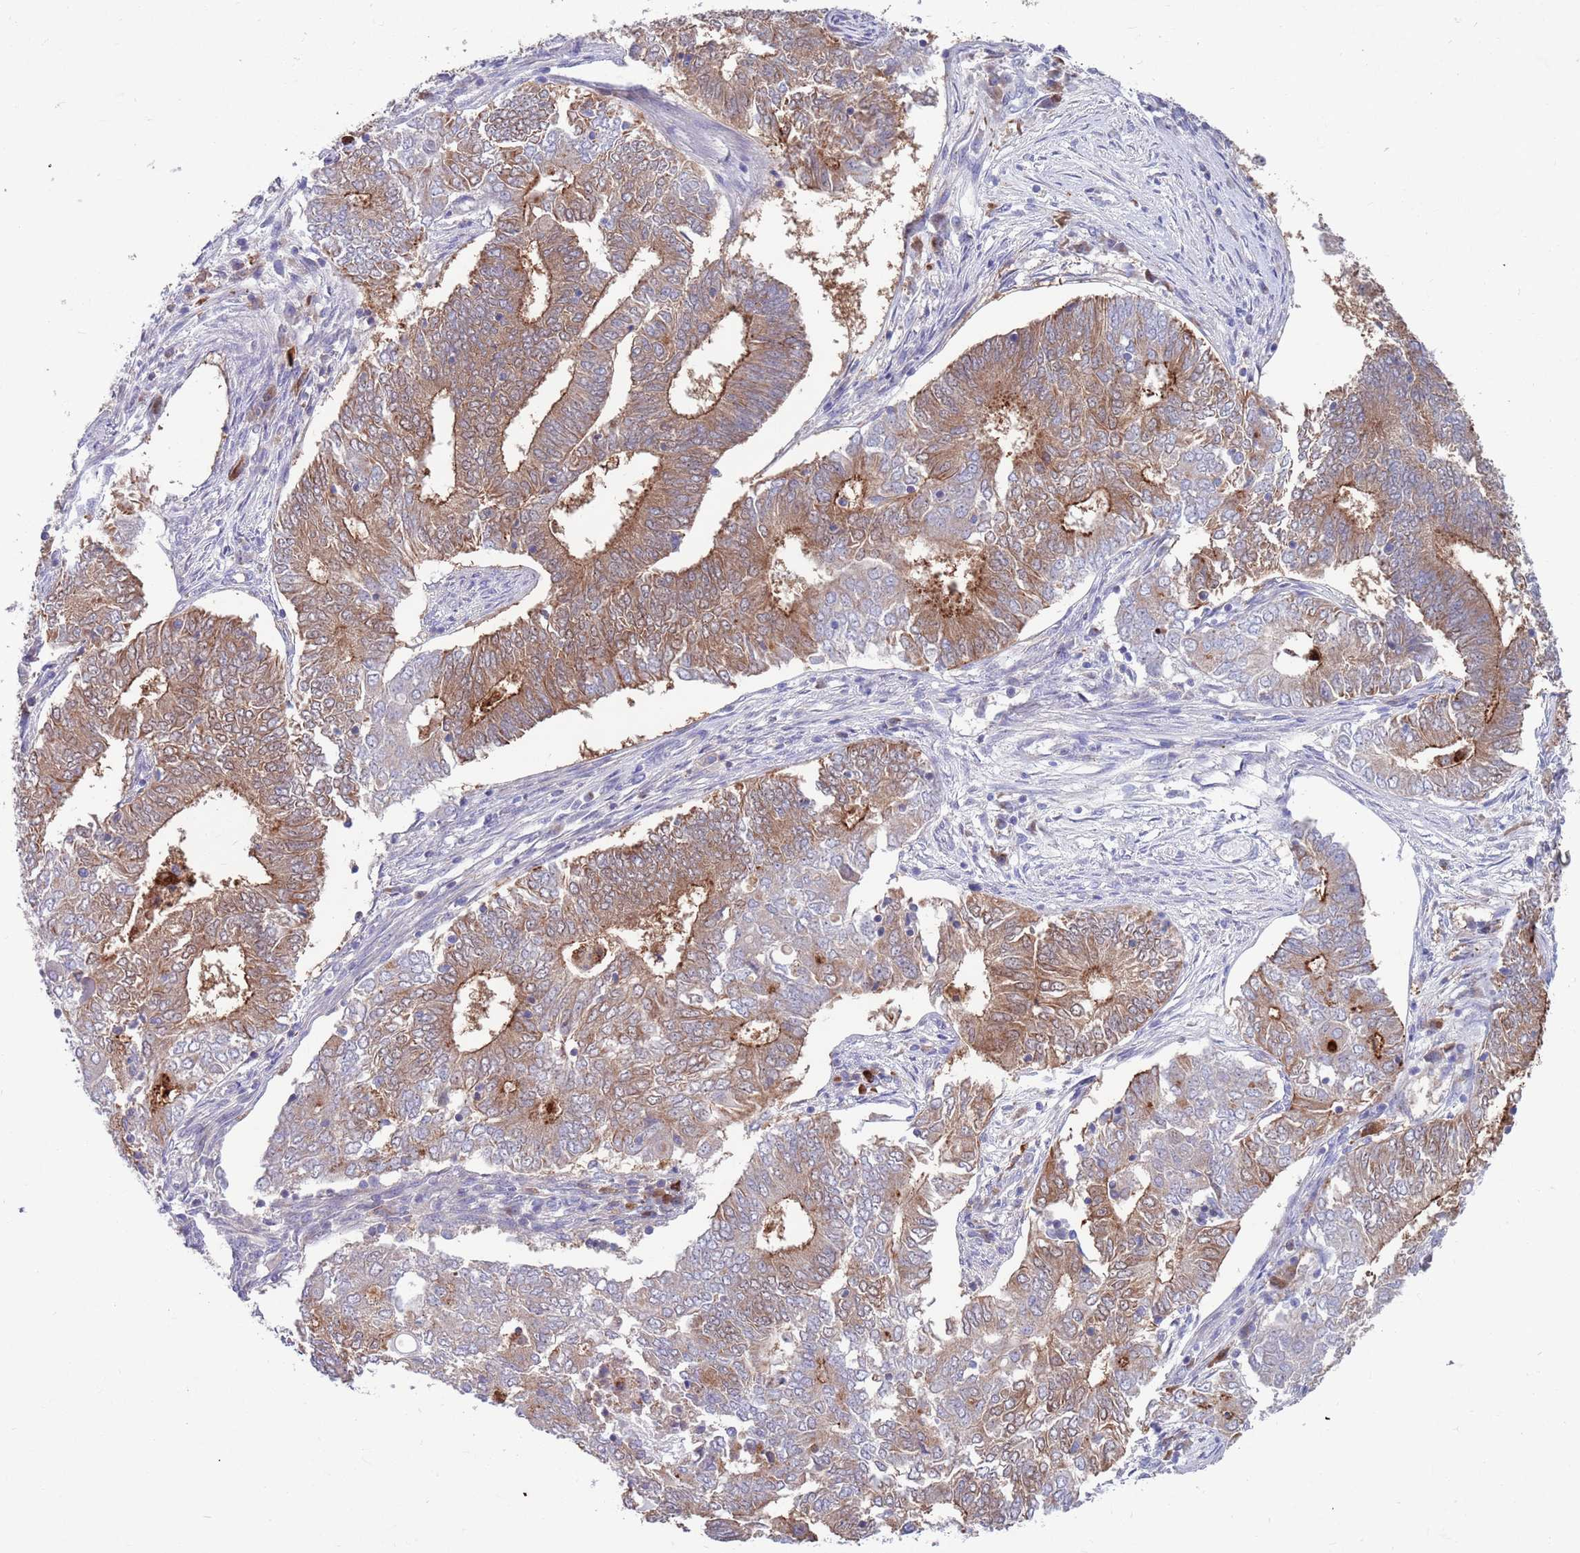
{"staining": {"intensity": "moderate", "quantity": ">75%", "location": "cytoplasmic/membranous"}, "tissue": "endometrial cancer", "cell_type": "Tumor cells", "image_type": "cancer", "snomed": [{"axis": "morphology", "description": "Adenocarcinoma, NOS"}, {"axis": "topography", "description": "Endometrium"}], "caption": "Immunohistochemical staining of human endometrial cancer shows medium levels of moderate cytoplasmic/membranous protein staining in about >75% of tumor cells.", "gene": "KLHL29", "patient": {"sex": "female", "age": 62}}